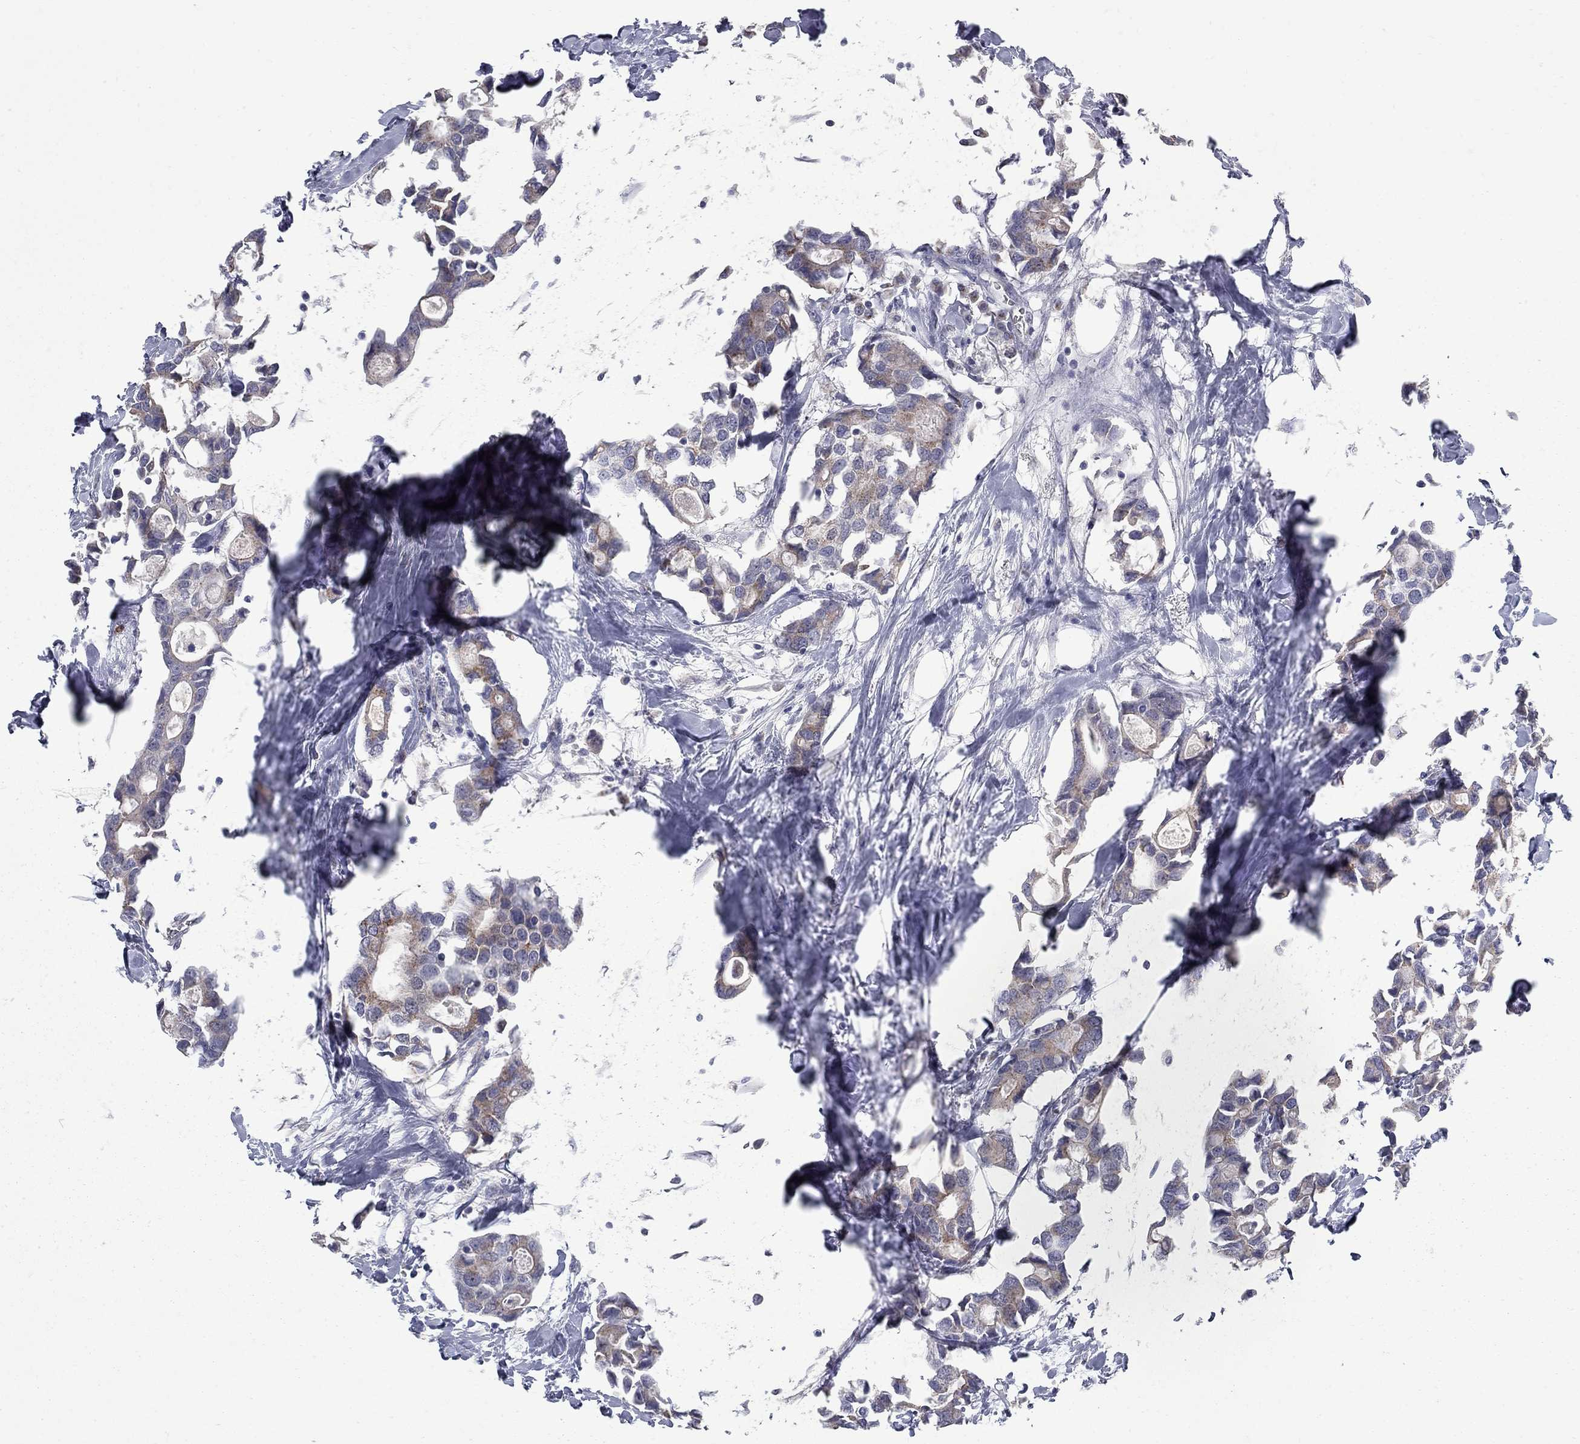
{"staining": {"intensity": "moderate", "quantity": ">75%", "location": "cytoplasmic/membranous"}, "tissue": "breast cancer", "cell_type": "Tumor cells", "image_type": "cancer", "snomed": [{"axis": "morphology", "description": "Duct carcinoma"}, {"axis": "topography", "description": "Breast"}], "caption": "Immunohistochemistry (IHC) image of neoplastic tissue: breast cancer stained using immunohistochemistry (IHC) reveals medium levels of moderate protein expression localized specifically in the cytoplasmic/membranous of tumor cells, appearing as a cytoplasmic/membranous brown color.", "gene": "KIAA0319L", "patient": {"sex": "female", "age": 83}}